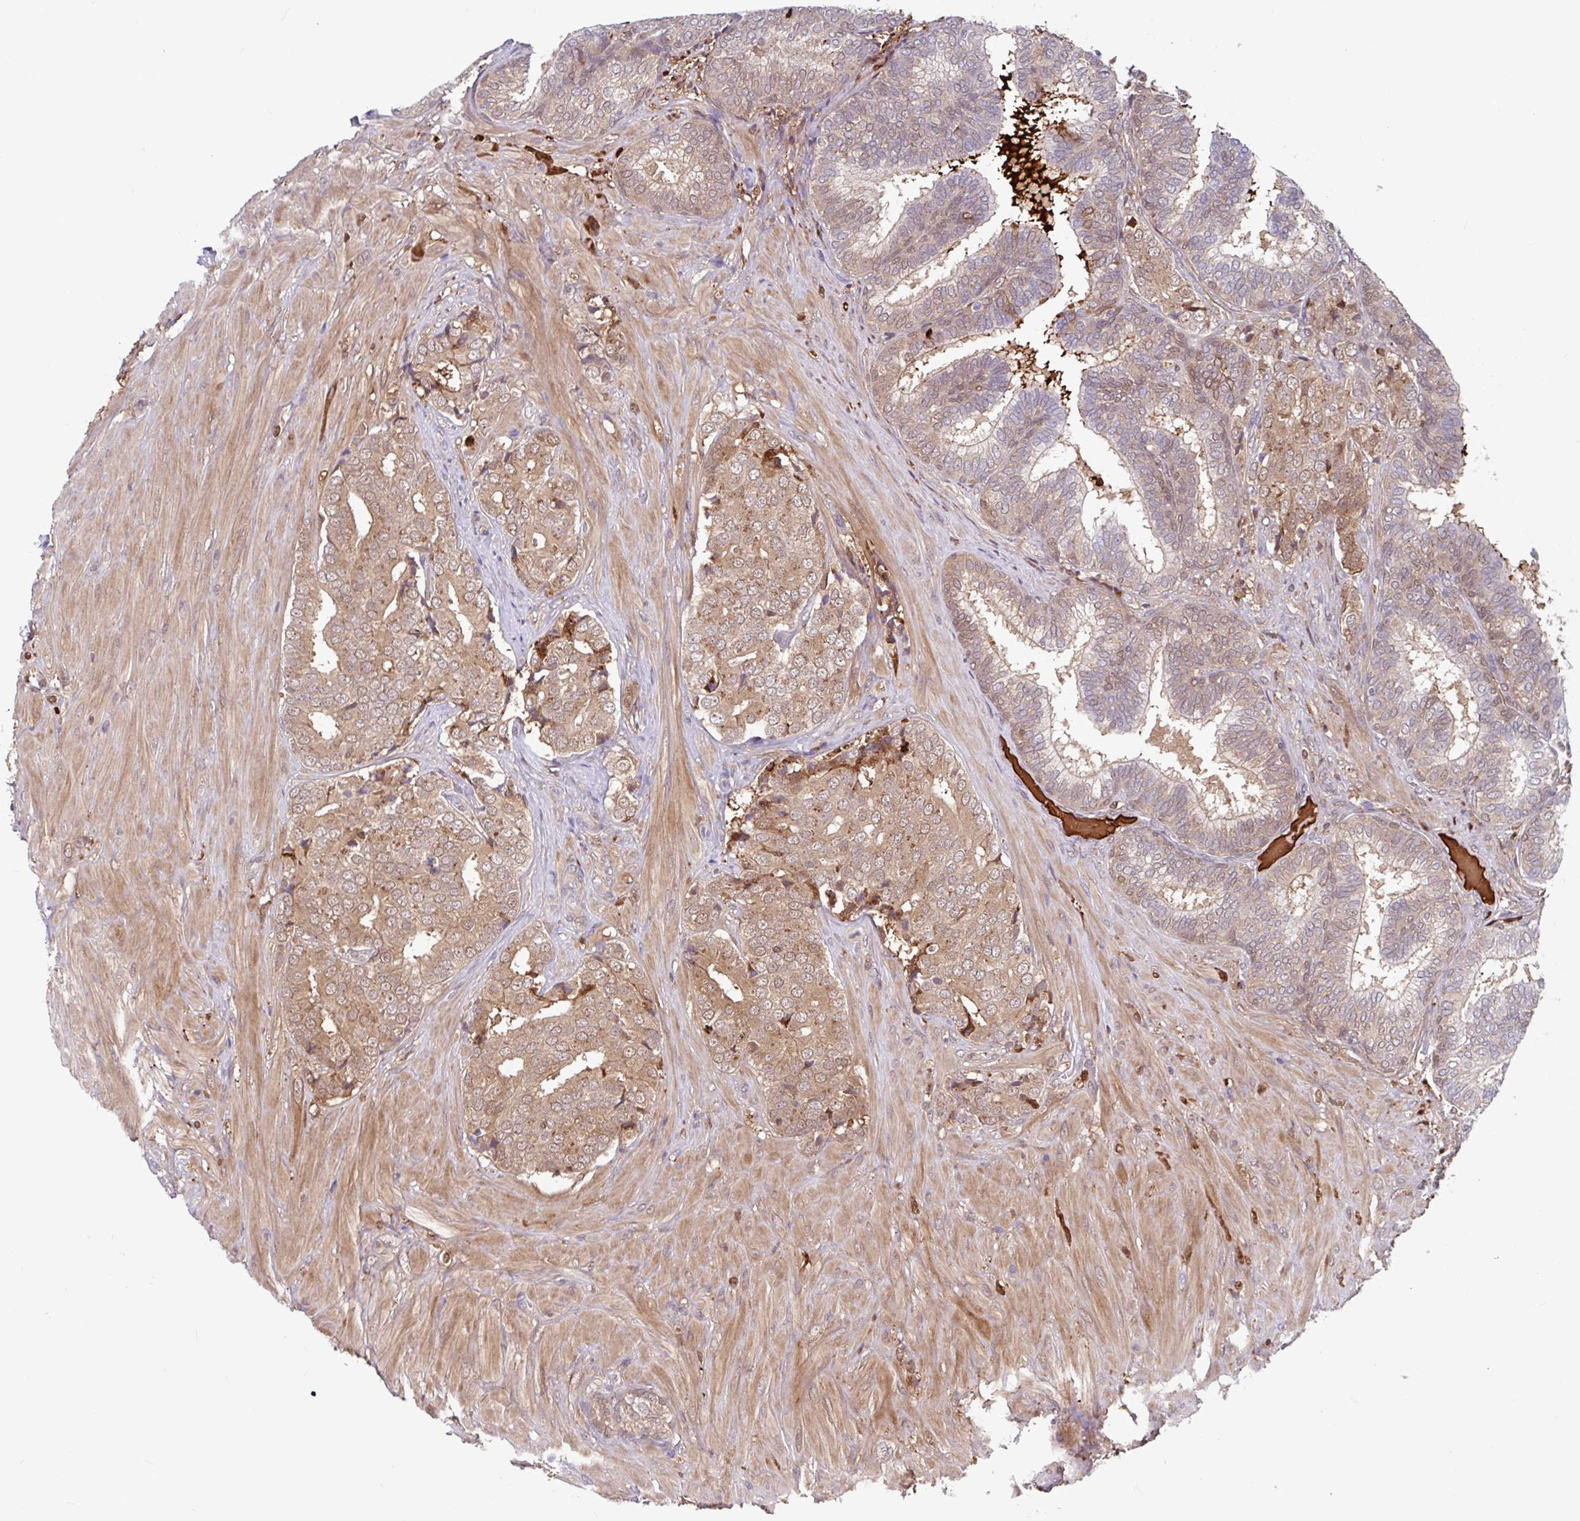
{"staining": {"intensity": "moderate", "quantity": ">75%", "location": "cytoplasmic/membranous,nuclear"}, "tissue": "prostate cancer", "cell_type": "Tumor cells", "image_type": "cancer", "snomed": [{"axis": "morphology", "description": "Adenocarcinoma, High grade"}, {"axis": "topography", "description": "Prostate"}], "caption": "The photomicrograph reveals a brown stain indicating the presence of a protein in the cytoplasmic/membranous and nuclear of tumor cells in prostate cancer. (IHC, brightfield microscopy, high magnification).", "gene": "BLVRA", "patient": {"sex": "male", "age": 62}}